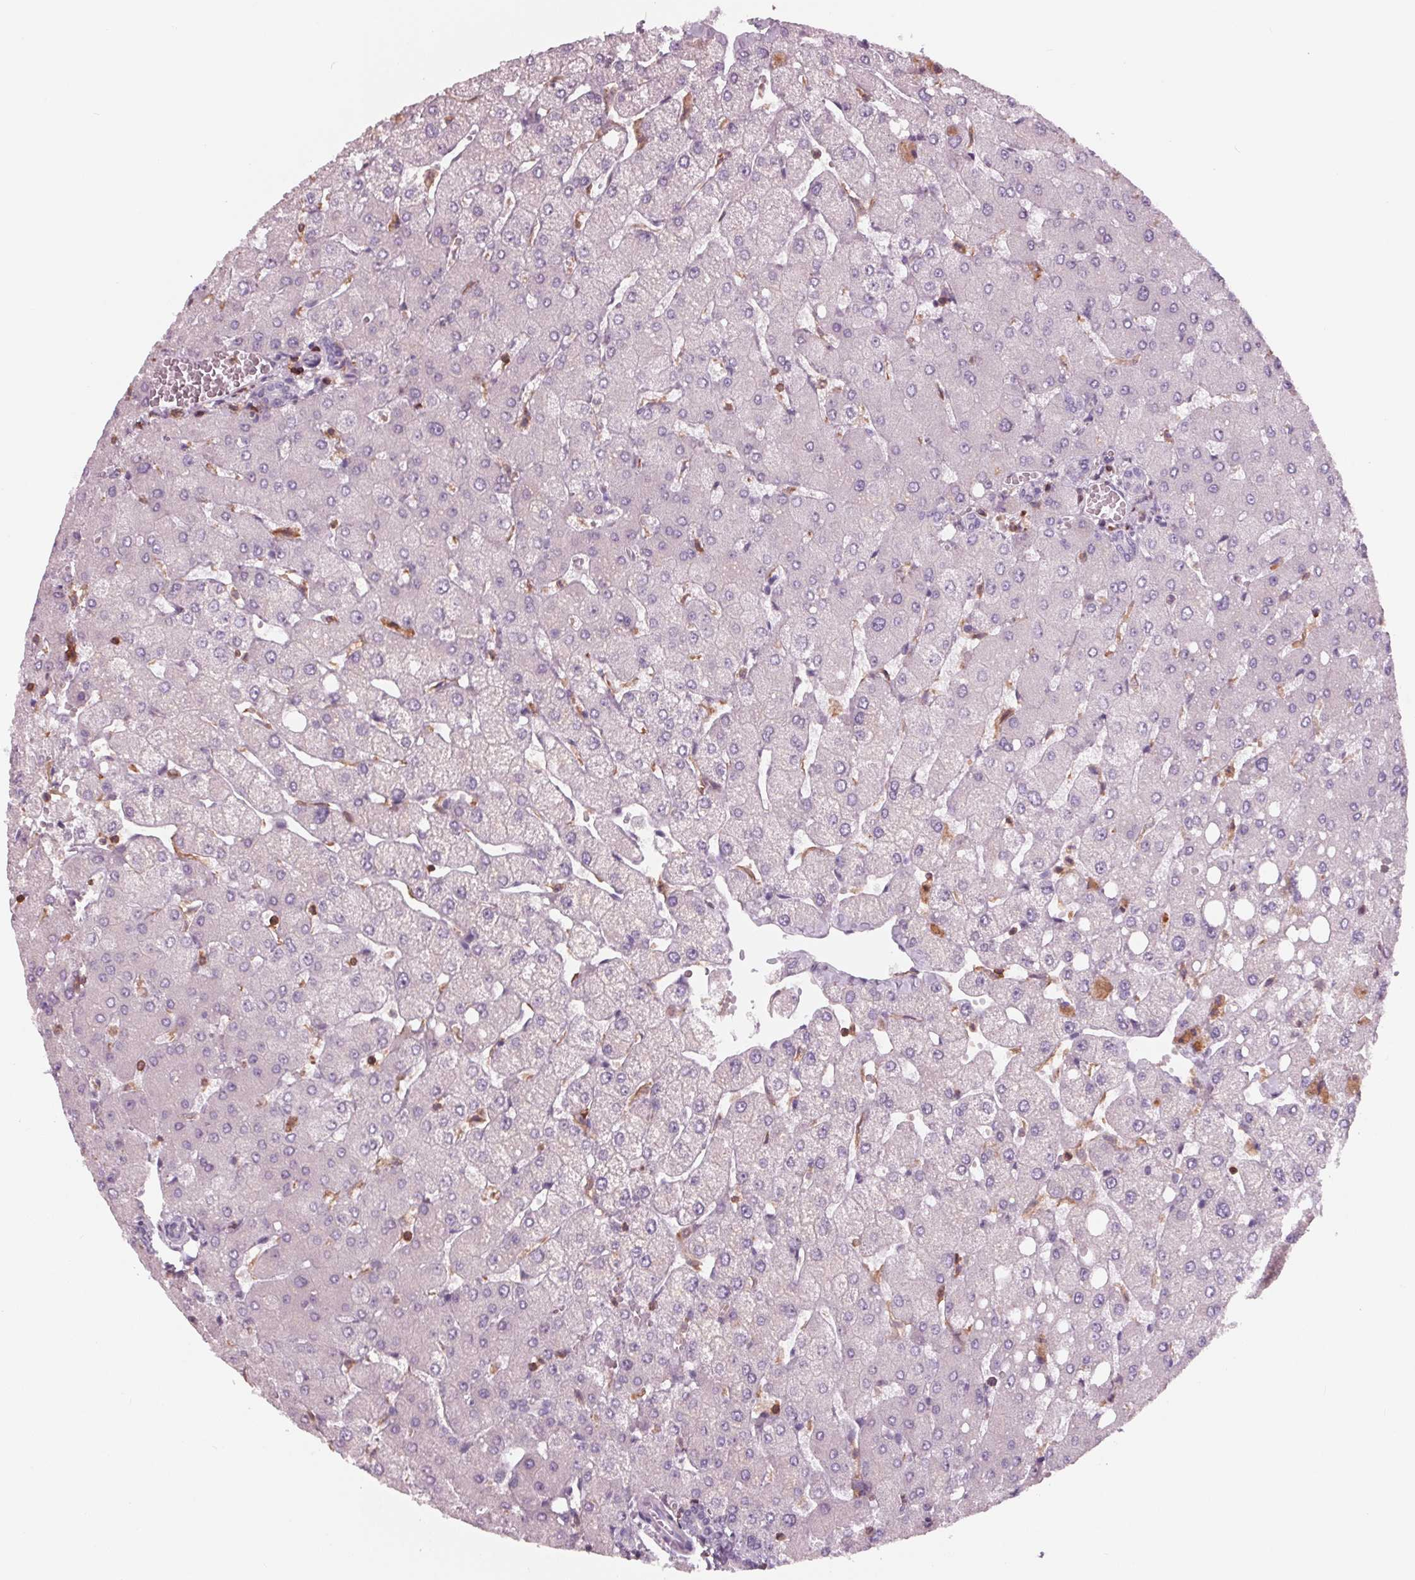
{"staining": {"intensity": "negative", "quantity": "none", "location": "none"}, "tissue": "liver", "cell_type": "Cholangiocytes", "image_type": "normal", "snomed": [{"axis": "morphology", "description": "Normal tissue, NOS"}, {"axis": "topography", "description": "Liver"}], "caption": "This histopathology image is of unremarkable liver stained with IHC to label a protein in brown with the nuclei are counter-stained blue. There is no positivity in cholangiocytes. (Brightfield microscopy of DAB (3,3'-diaminobenzidine) immunohistochemistry at high magnification).", "gene": "ARHGAP25", "patient": {"sex": "female", "age": 54}}